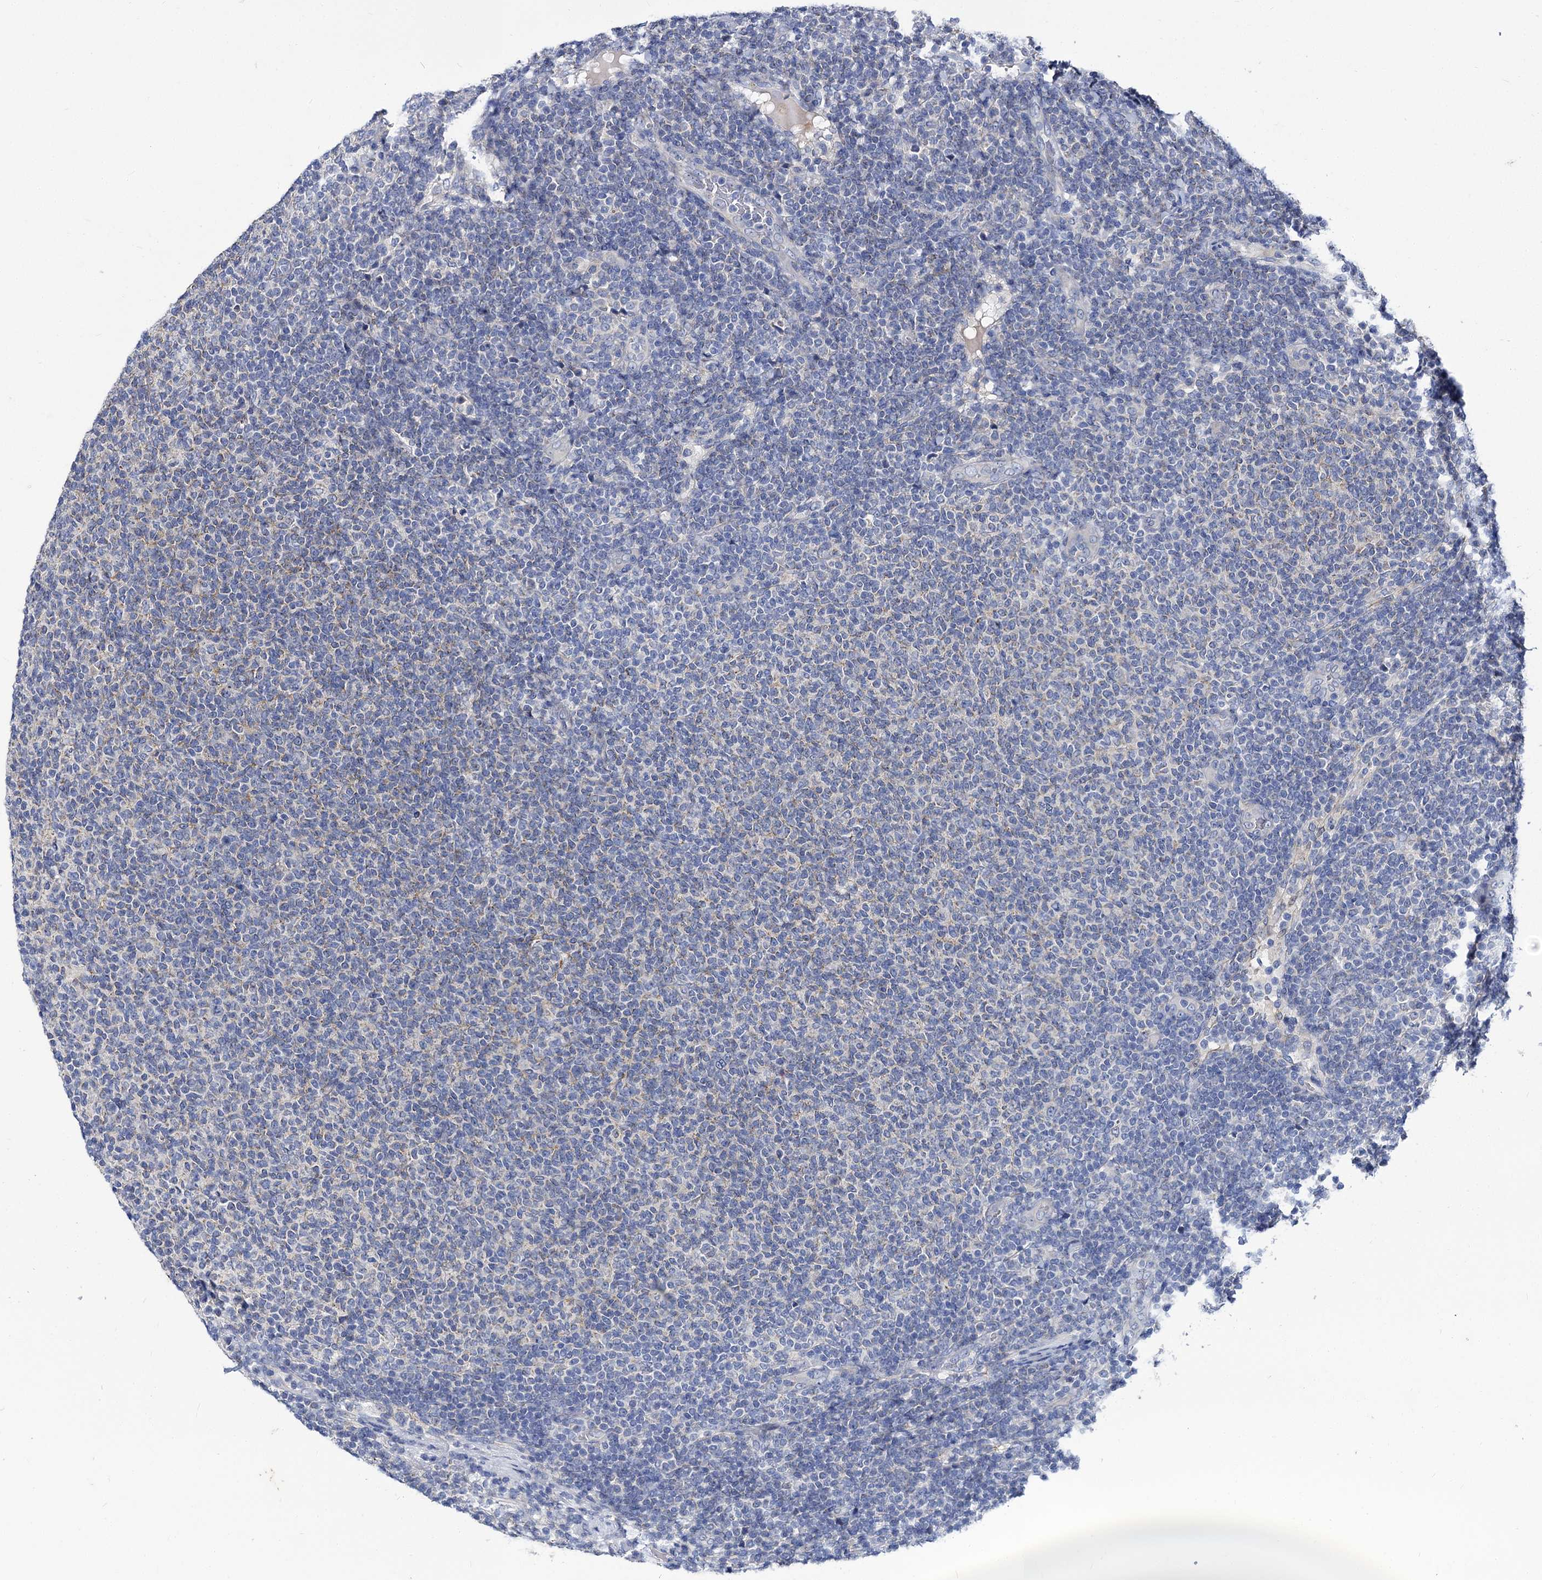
{"staining": {"intensity": "weak", "quantity": "<25%", "location": "cytoplasmic/membranous"}, "tissue": "lymphoma", "cell_type": "Tumor cells", "image_type": "cancer", "snomed": [{"axis": "morphology", "description": "Malignant lymphoma, non-Hodgkin's type, Low grade"}, {"axis": "topography", "description": "Lymph node"}], "caption": "Human low-grade malignant lymphoma, non-Hodgkin's type stained for a protein using IHC demonstrates no staining in tumor cells.", "gene": "PANX2", "patient": {"sex": "male", "age": 66}}